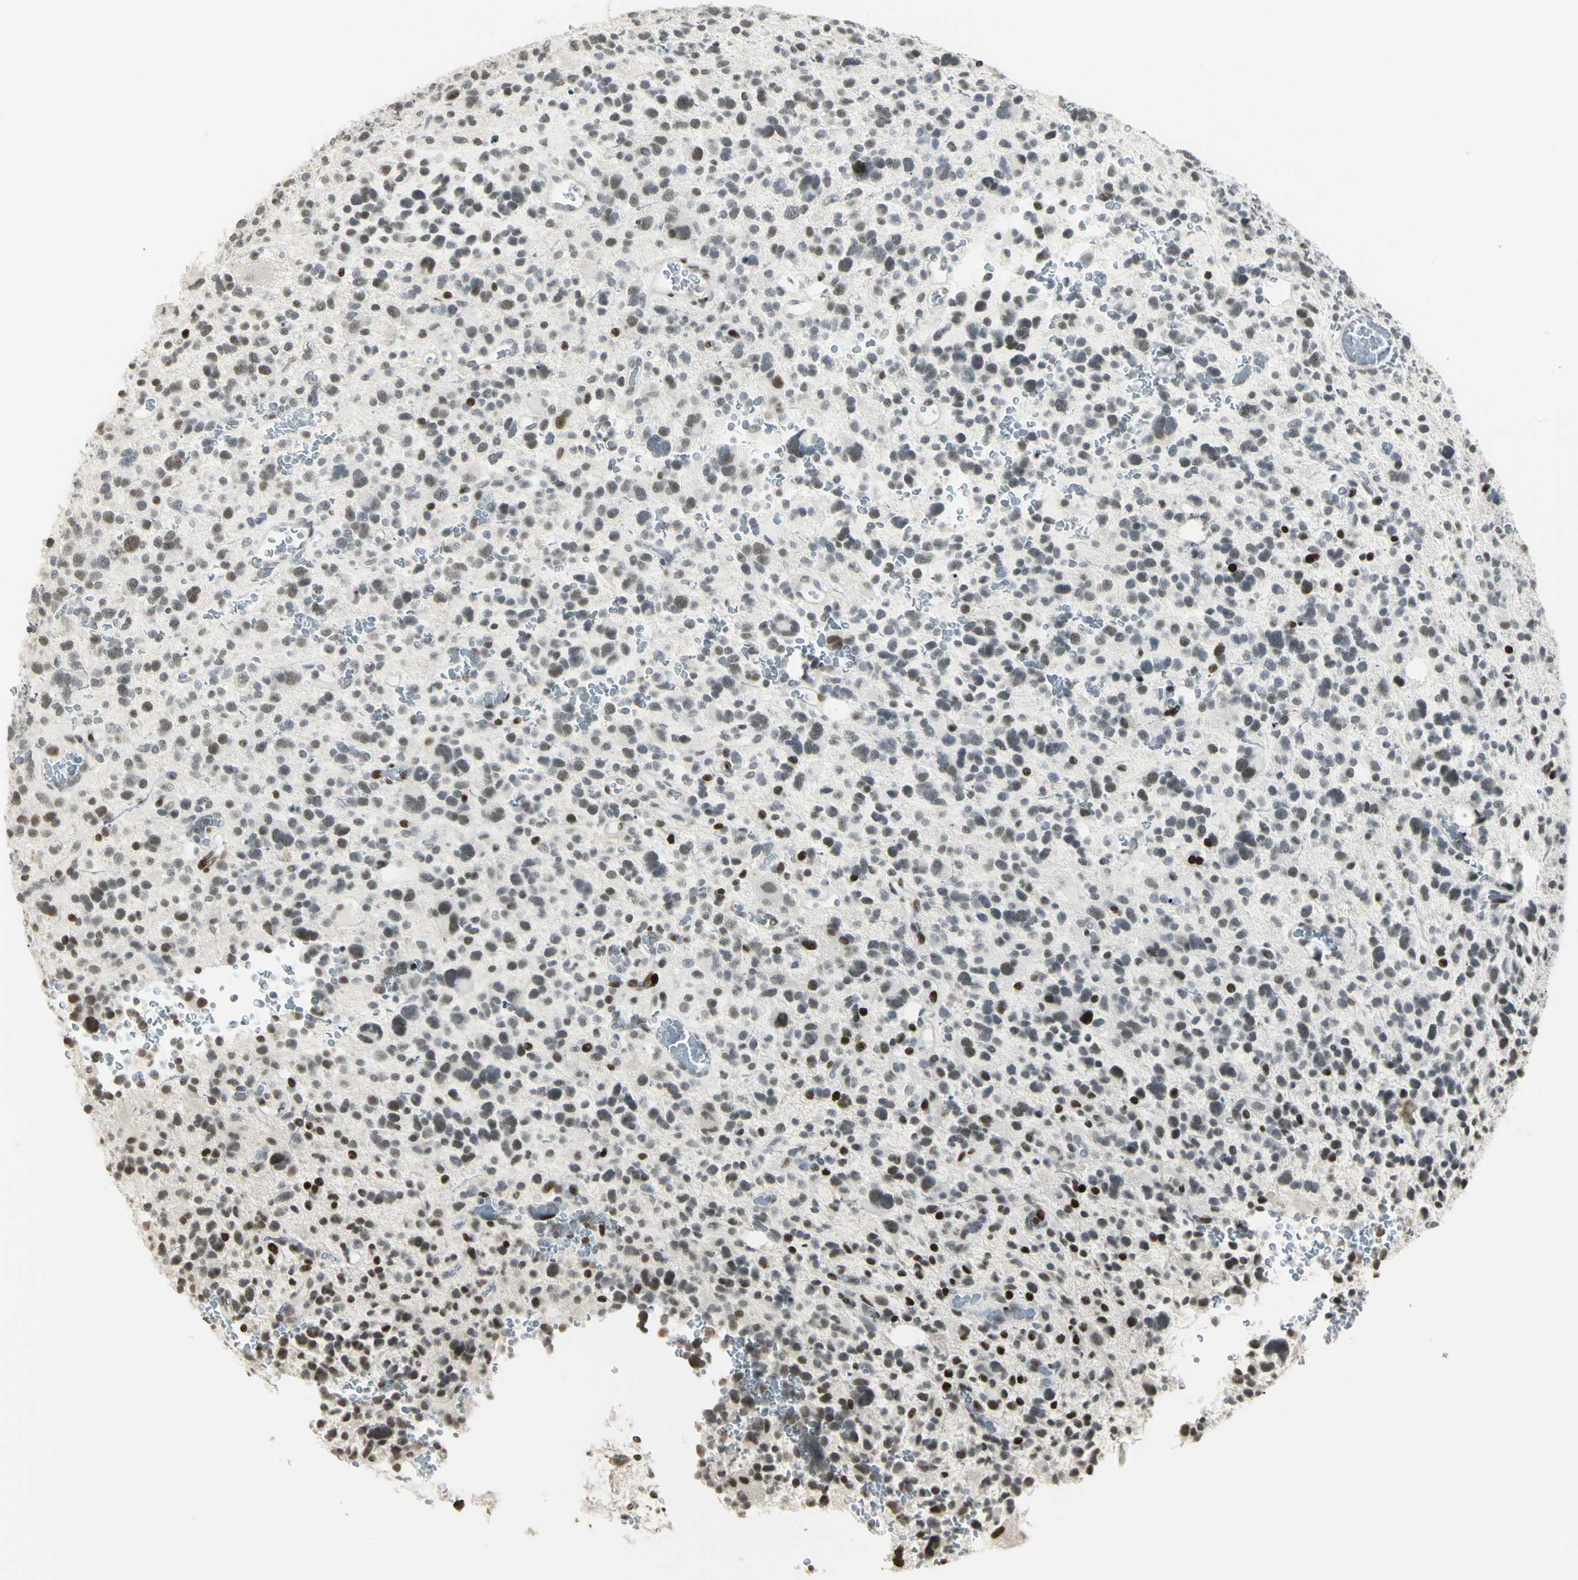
{"staining": {"intensity": "strong", "quantity": "<25%", "location": "nuclear"}, "tissue": "glioma", "cell_type": "Tumor cells", "image_type": "cancer", "snomed": [{"axis": "morphology", "description": "Glioma, malignant, High grade"}, {"axis": "topography", "description": "Brain"}], "caption": "Immunohistochemical staining of malignant glioma (high-grade) reveals strong nuclear protein positivity in about <25% of tumor cells.", "gene": "KDM1A", "patient": {"sex": "male", "age": 48}}